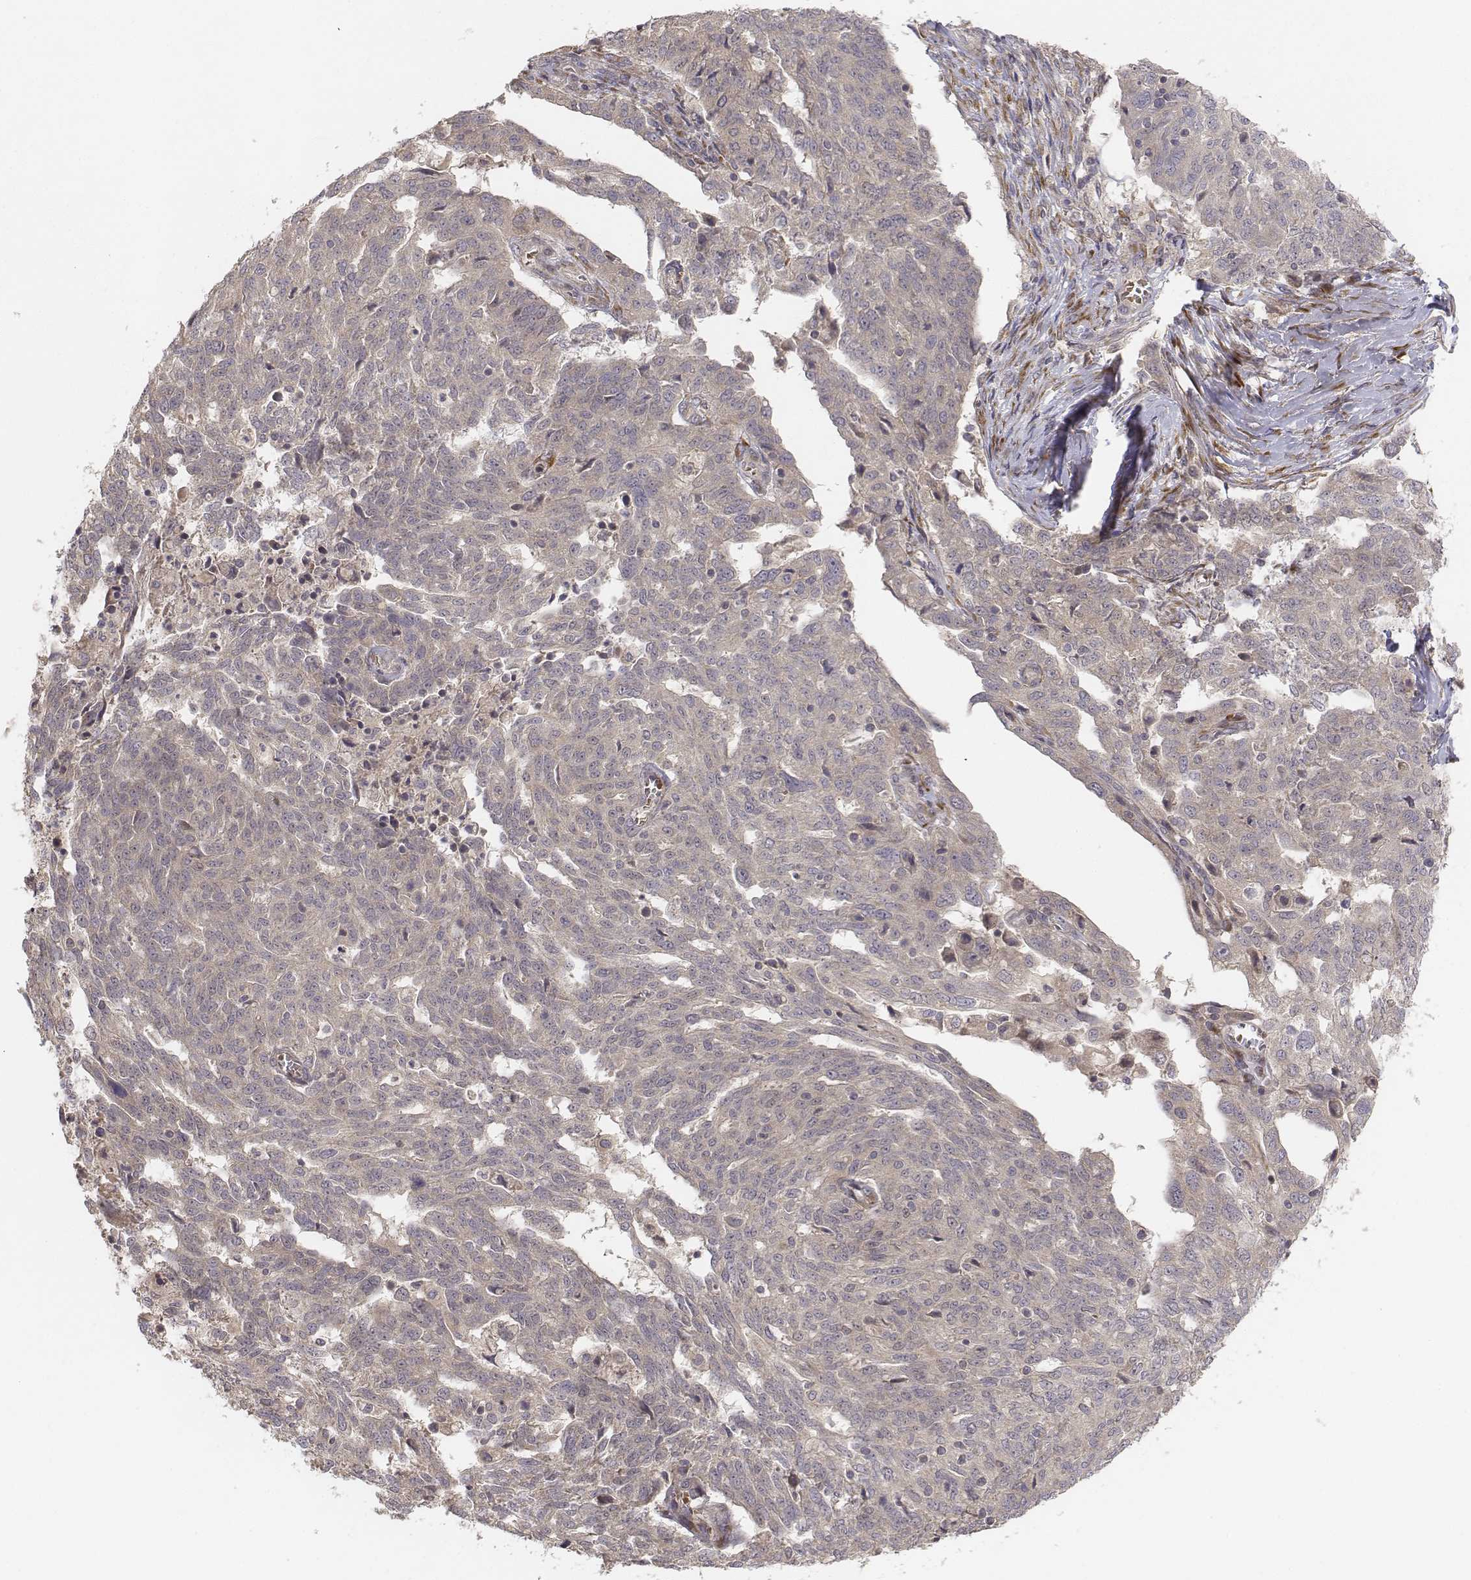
{"staining": {"intensity": "weak", "quantity": "<25%", "location": "cytoplasmic/membranous"}, "tissue": "ovarian cancer", "cell_type": "Tumor cells", "image_type": "cancer", "snomed": [{"axis": "morphology", "description": "Cystadenocarcinoma, serous, NOS"}, {"axis": "topography", "description": "Ovary"}], "caption": "Tumor cells show no significant positivity in ovarian cancer (serous cystadenocarcinoma).", "gene": "FBXO21", "patient": {"sex": "female", "age": 67}}